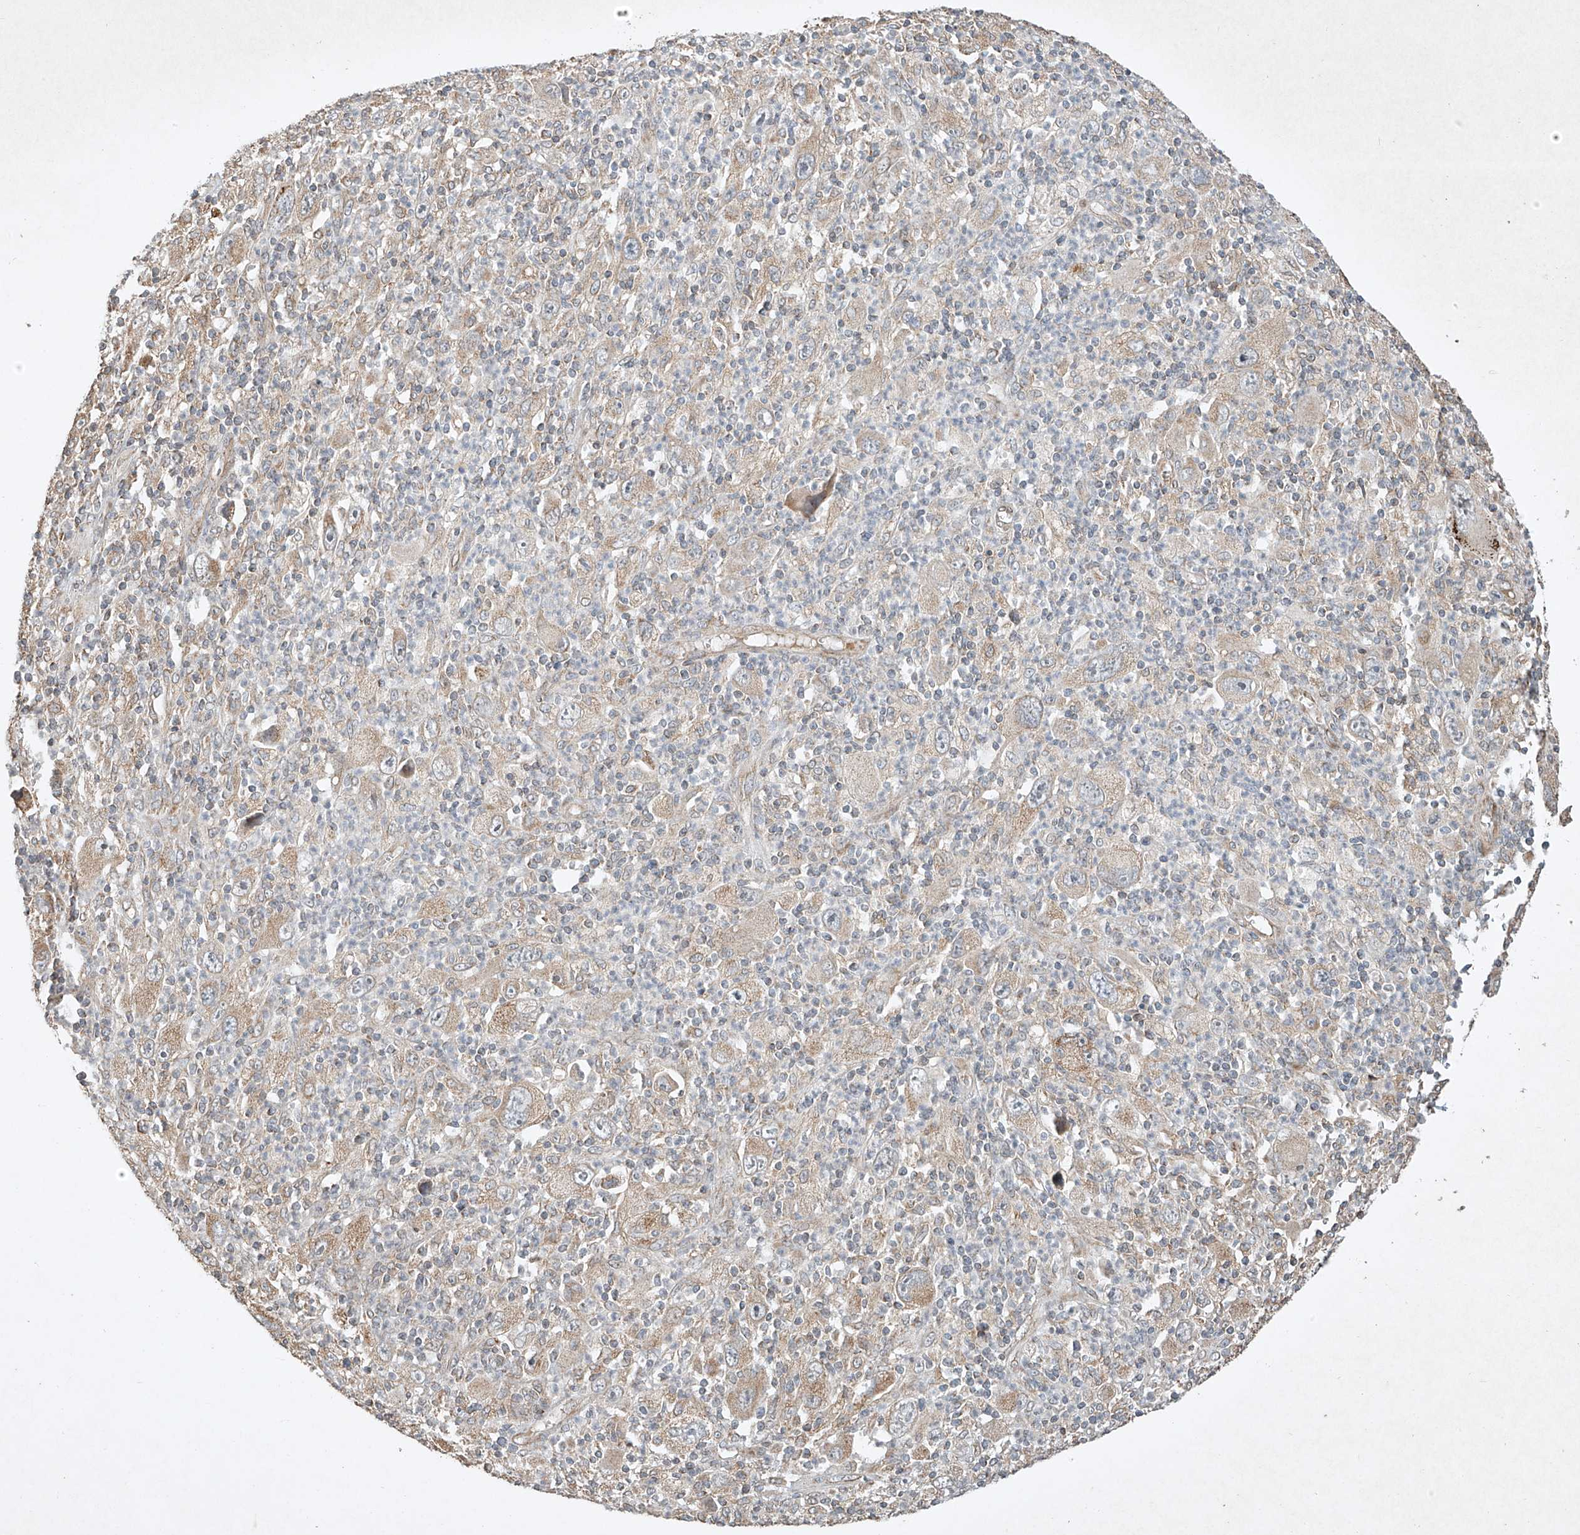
{"staining": {"intensity": "weak", "quantity": ">75%", "location": "cytoplasmic/membranous"}, "tissue": "melanoma", "cell_type": "Tumor cells", "image_type": "cancer", "snomed": [{"axis": "morphology", "description": "Malignant melanoma, Metastatic site"}, {"axis": "topography", "description": "Skin"}], "caption": "Melanoma stained for a protein (brown) exhibits weak cytoplasmic/membranous positive expression in about >75% of tumor cells.", "gene": "SEMA3B", "patient": {"sex": "female", "age": 56}}